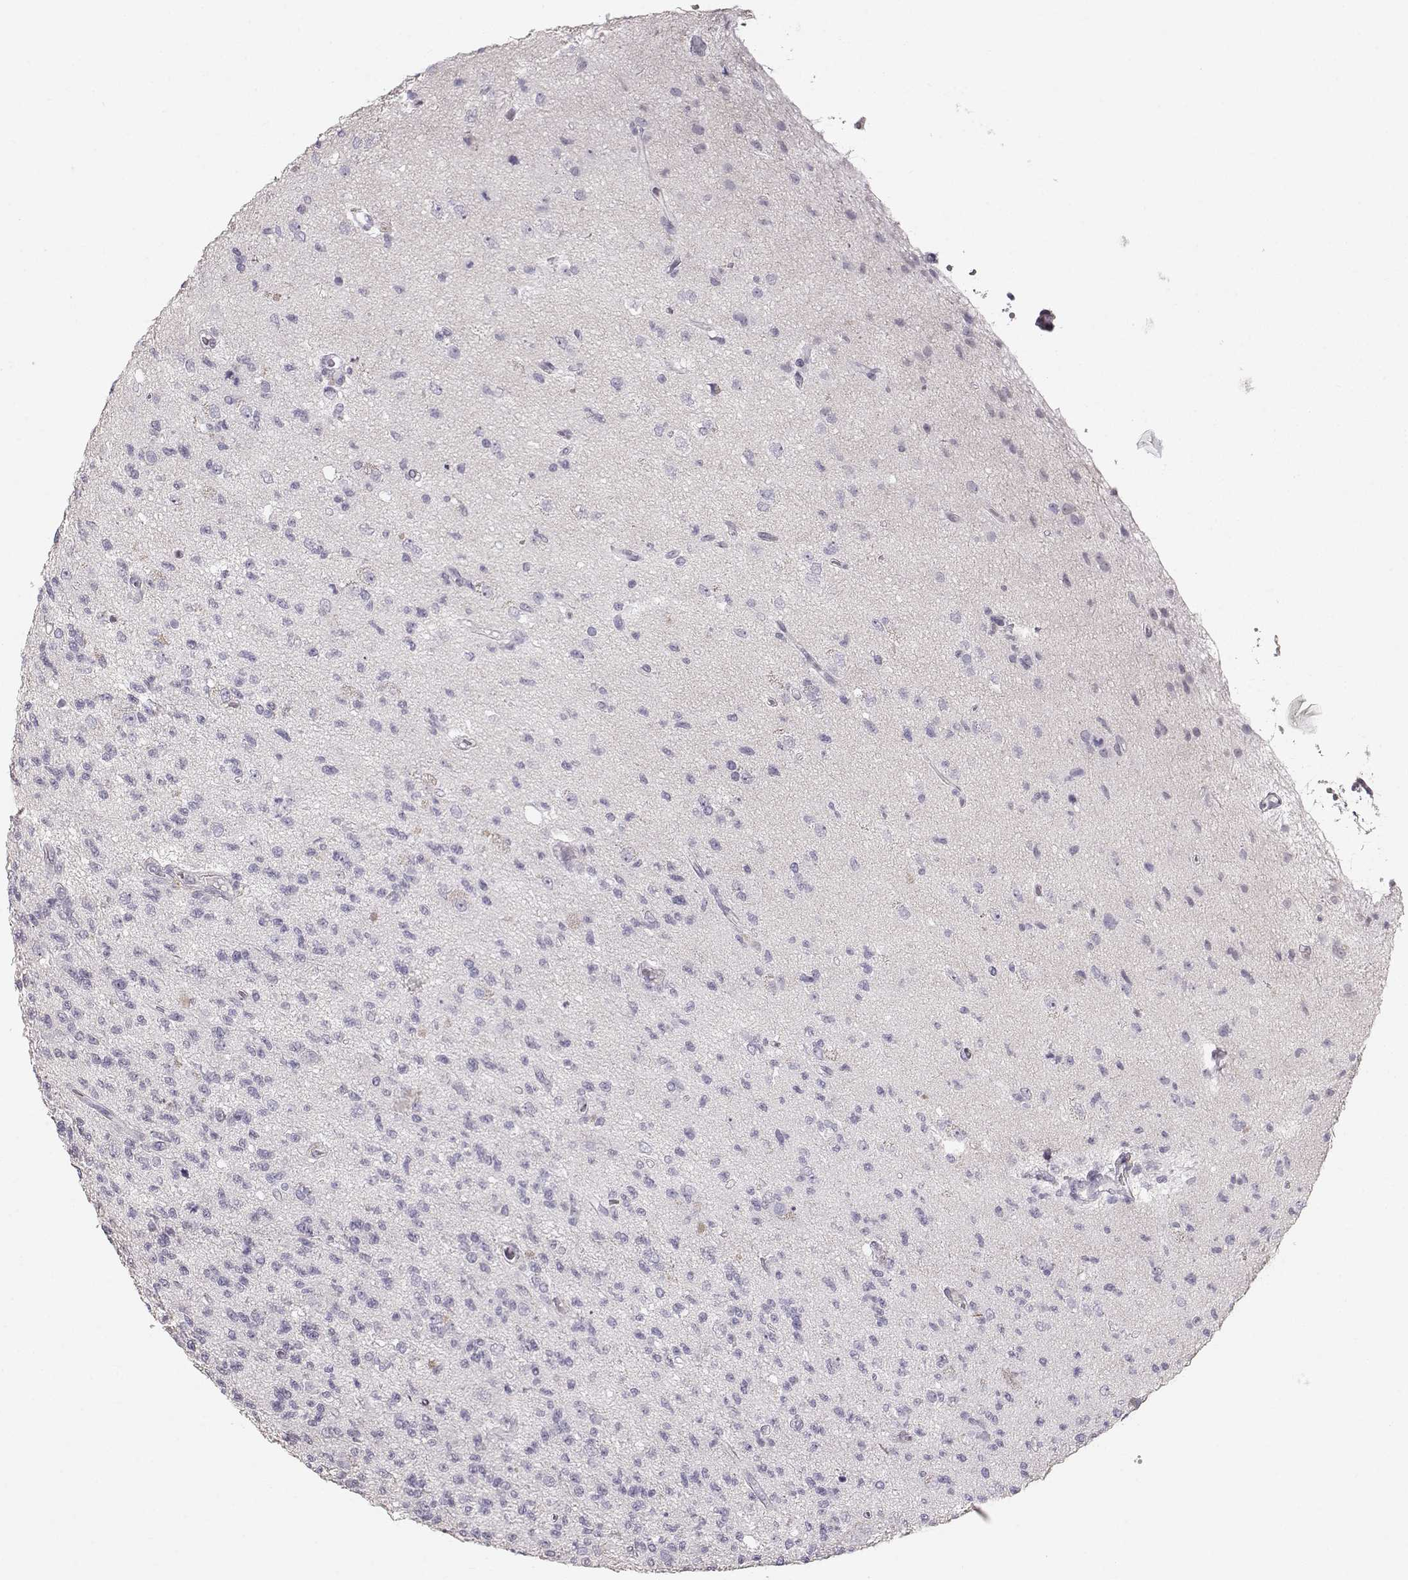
{"staining": {"intensity": "negative", "quantity": "none", "location": "none"}, "tissue": "glioma", "cell_type": "Tumor cells", "image_type": "cancer", "snomed": [{"axis": "morphology", "description": "Glioma, malignant, High grade"}, {"axis": "topography", "description": "Brain"}], "caption": "A photomicrograph of human malignant high-grade glioma is negative for staining in tumor cells.", "gene": "POU1F1", "patient": {"sex": "male", "age": 56}}